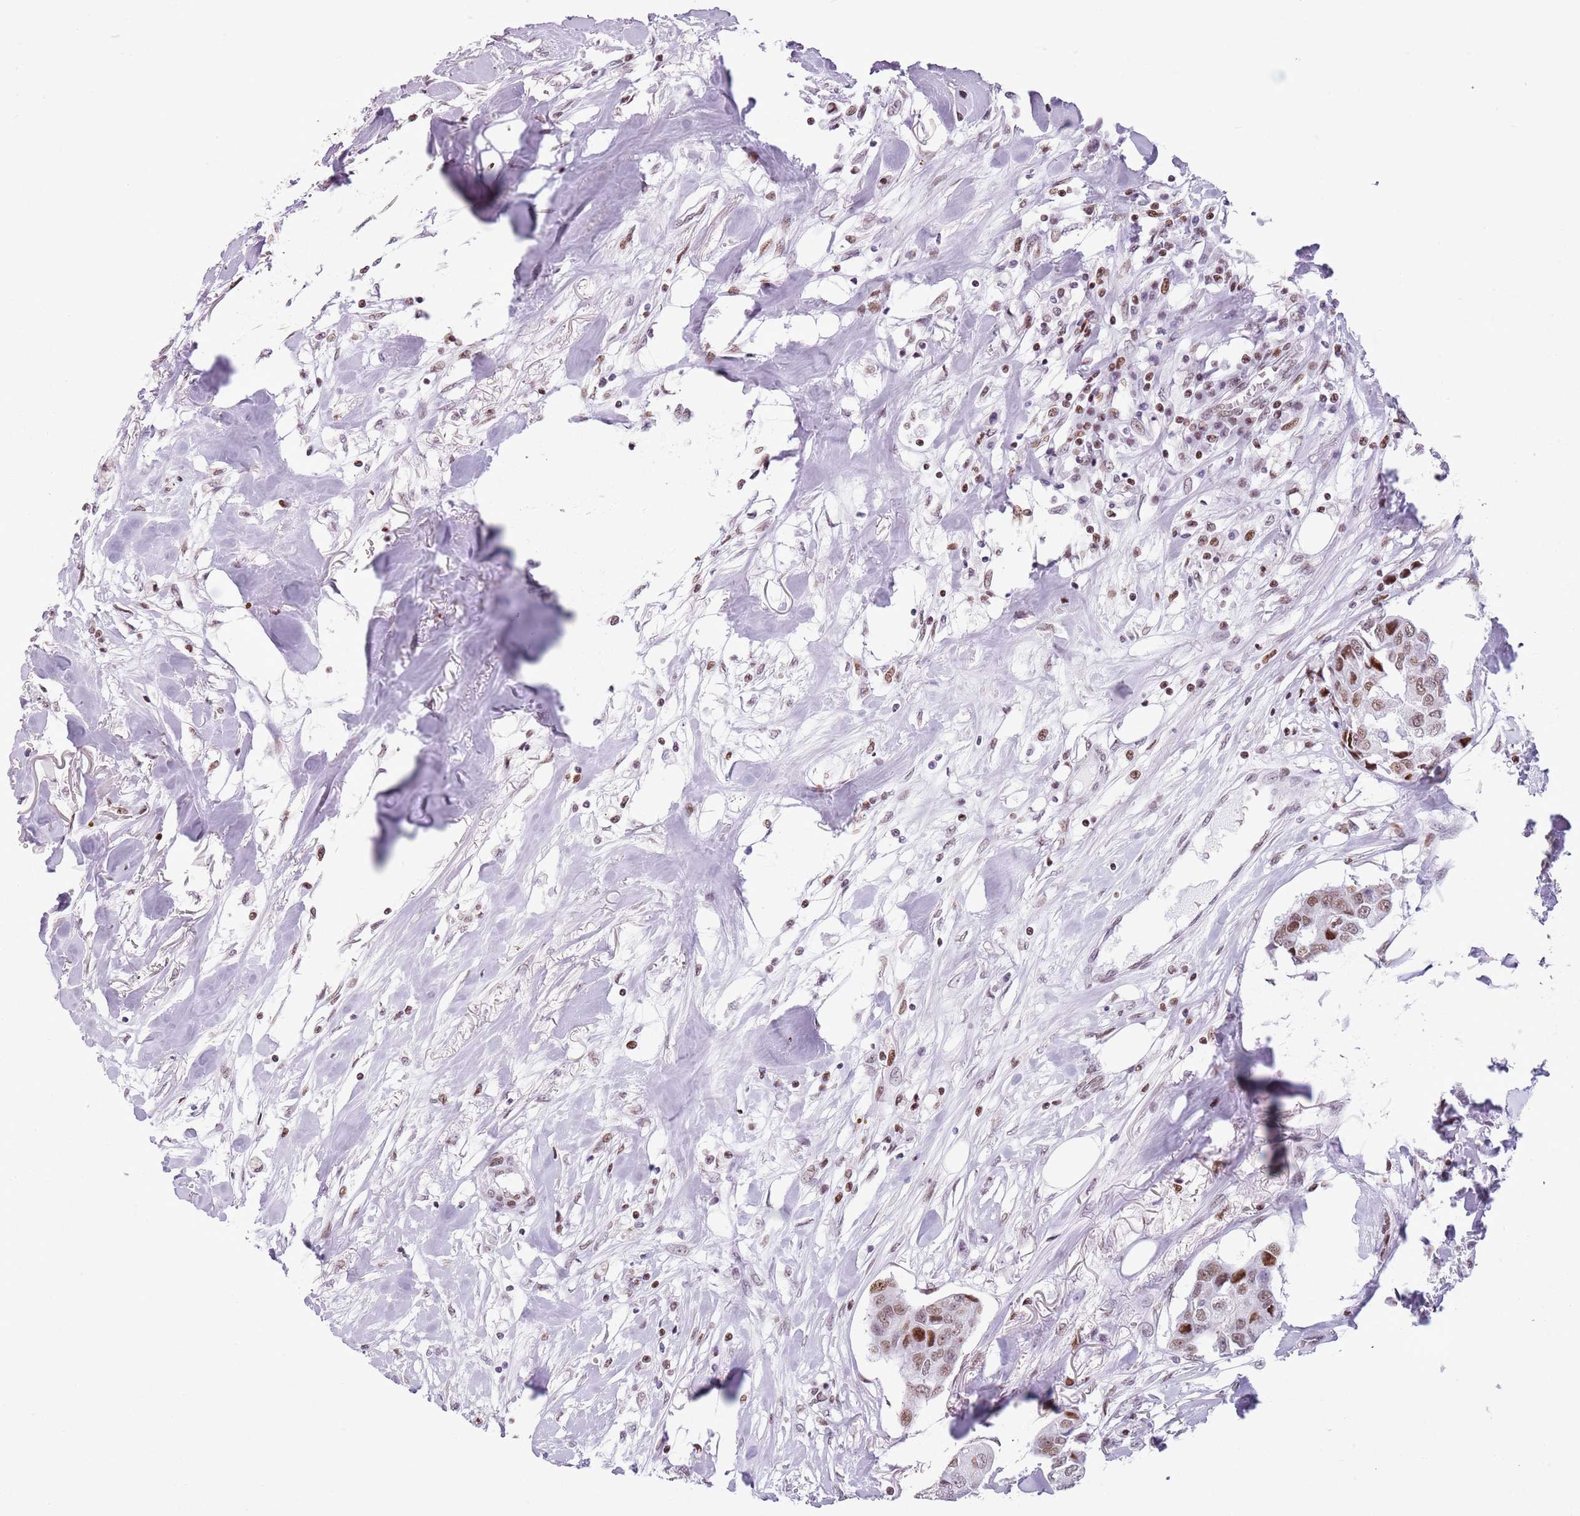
{"staining": {"intensity": "moderate", "quantity": ">75%", "location": "nuclear"}, "tissue": "breast cancer", "cell_type": "Tumor cells", "image_type": "cancer", "snomed": [{"axis": "morphology", "description": "Duct carcinoma"}, {"axis": "topography", "description": "Breast"}], "caption": "Brown immunohistochemical staining in breast cancer demonstrates moderate nuclear positivity in approximately >75% of tumor cells.", "gene": "FAM104B", "patient": {"sex": "female", "age": 80}}